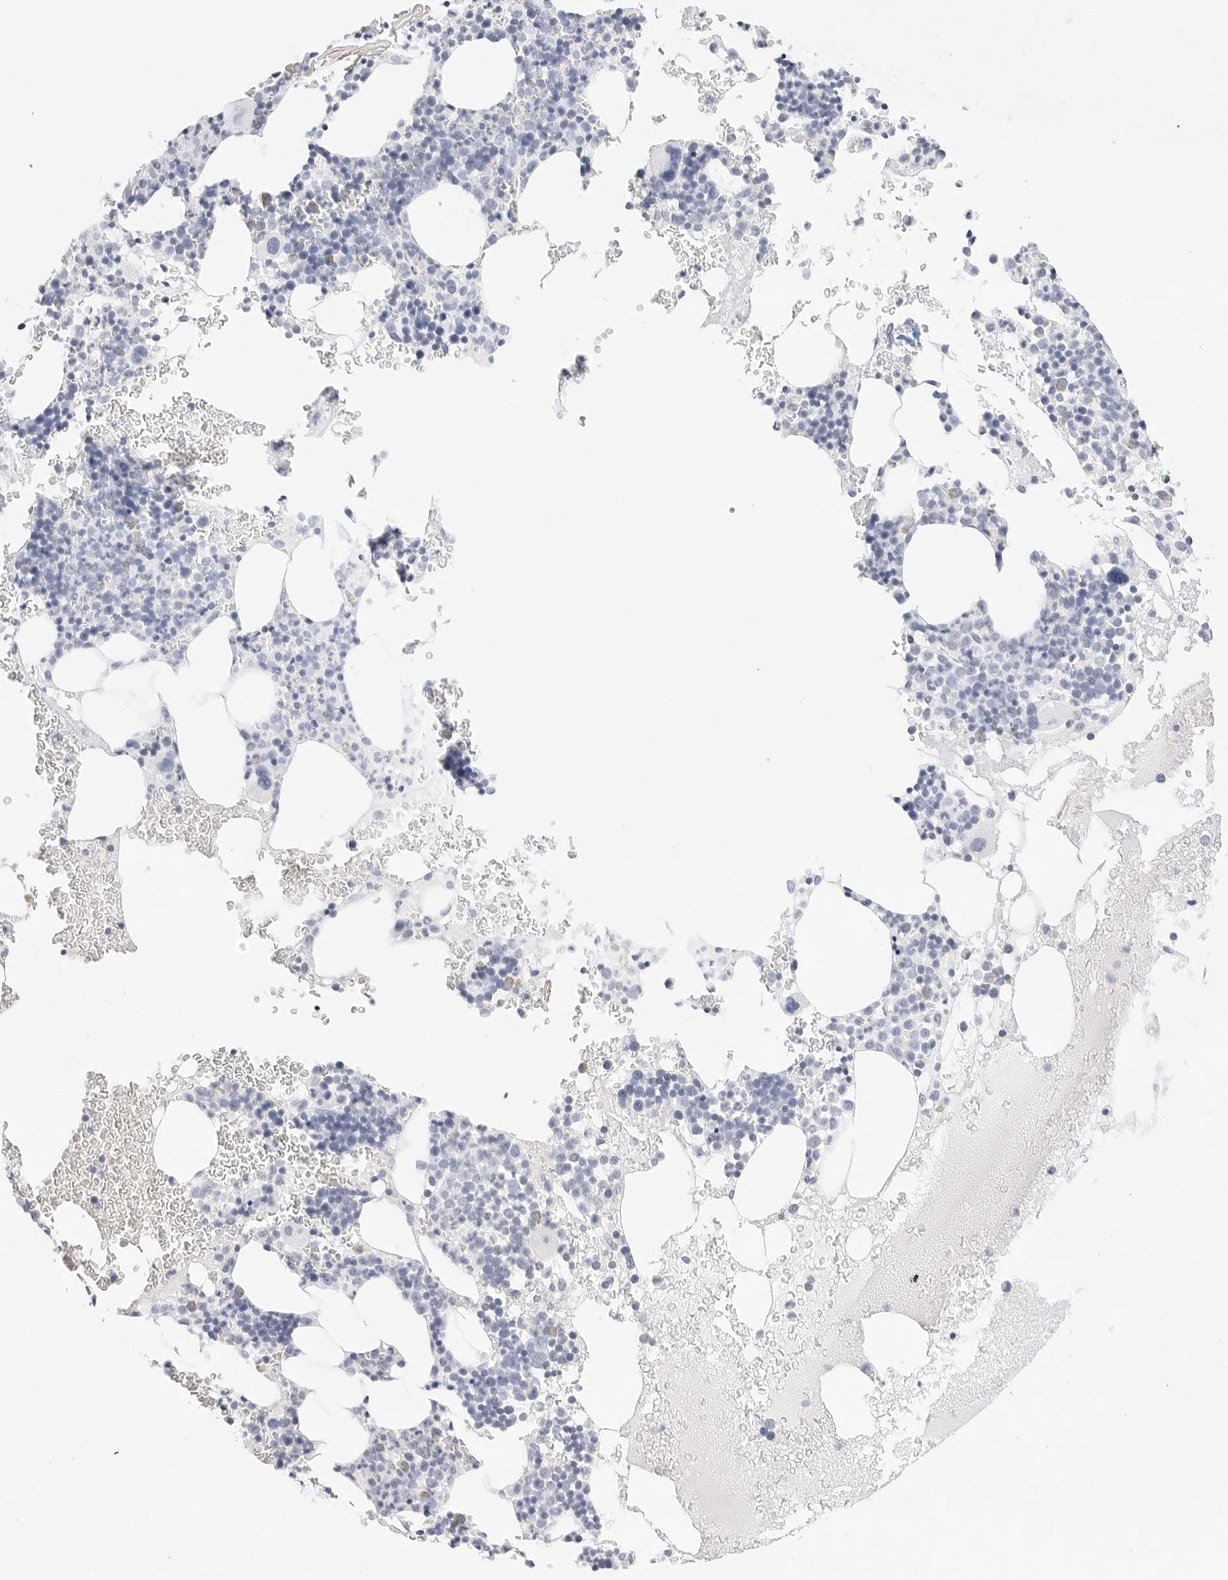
{"staining": {"intensity": "negative", "quantity": "none", "location": "none"}, "tissue": "bone marrow", "cell_type": "Hematopoietic cells", "image_type": "normal", "snomed": [{"axis": "morphology", "description": "Normal tissue, NOS"}, {"axis": "topography", "description": "Bone marrow"}], "caption": "The micrograph displays no staining of hematopoietic cells in normal bone marrow.", "gene": "TFF2", "patient": {"sex": "male", "age": 73}}